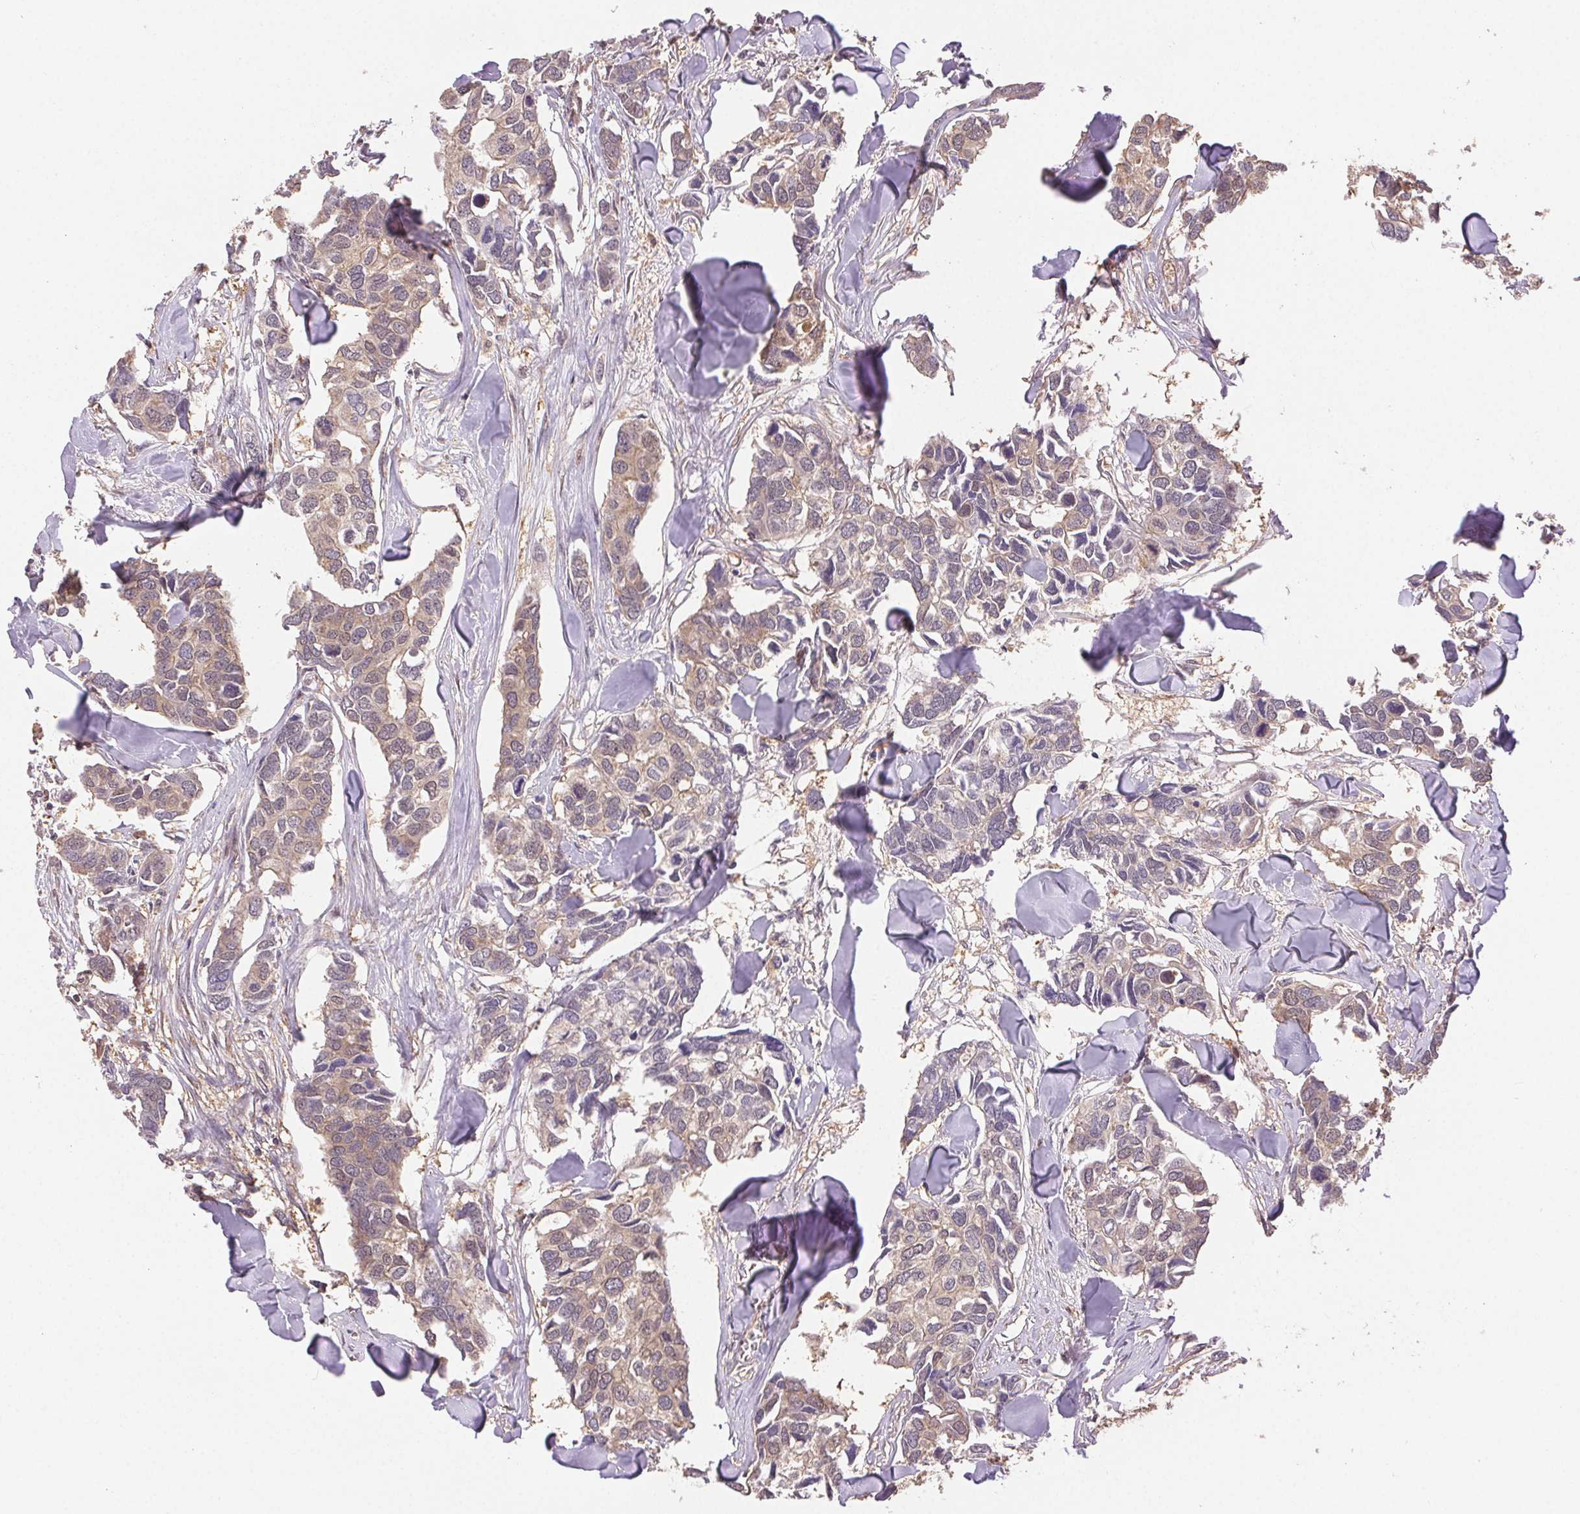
{"staining": {"intensity": "weak", "quantity": ">75%", "location": "cytoplasmic/membranous"}, "tissue": "breast cancer", "cell_type": "Tumor cells", "image_type": "cancer", "snomed": [{"axis": "morphology", "description": "Duct carcinoma"}, {"axis": "topography", "description": "Breast"}], "caption": "The immunohistochemical stain labels weak cytoplasmic/membranous staining in tumor cells of breast cancer (intraductal carcinoma) tissue. The staining was performed using DAB, with brown indicating positive protein expression. Nuclei are stained blue with hematoxylin.", "gene": "GDI2", "patient": {"sex": "female", "age": 83}}